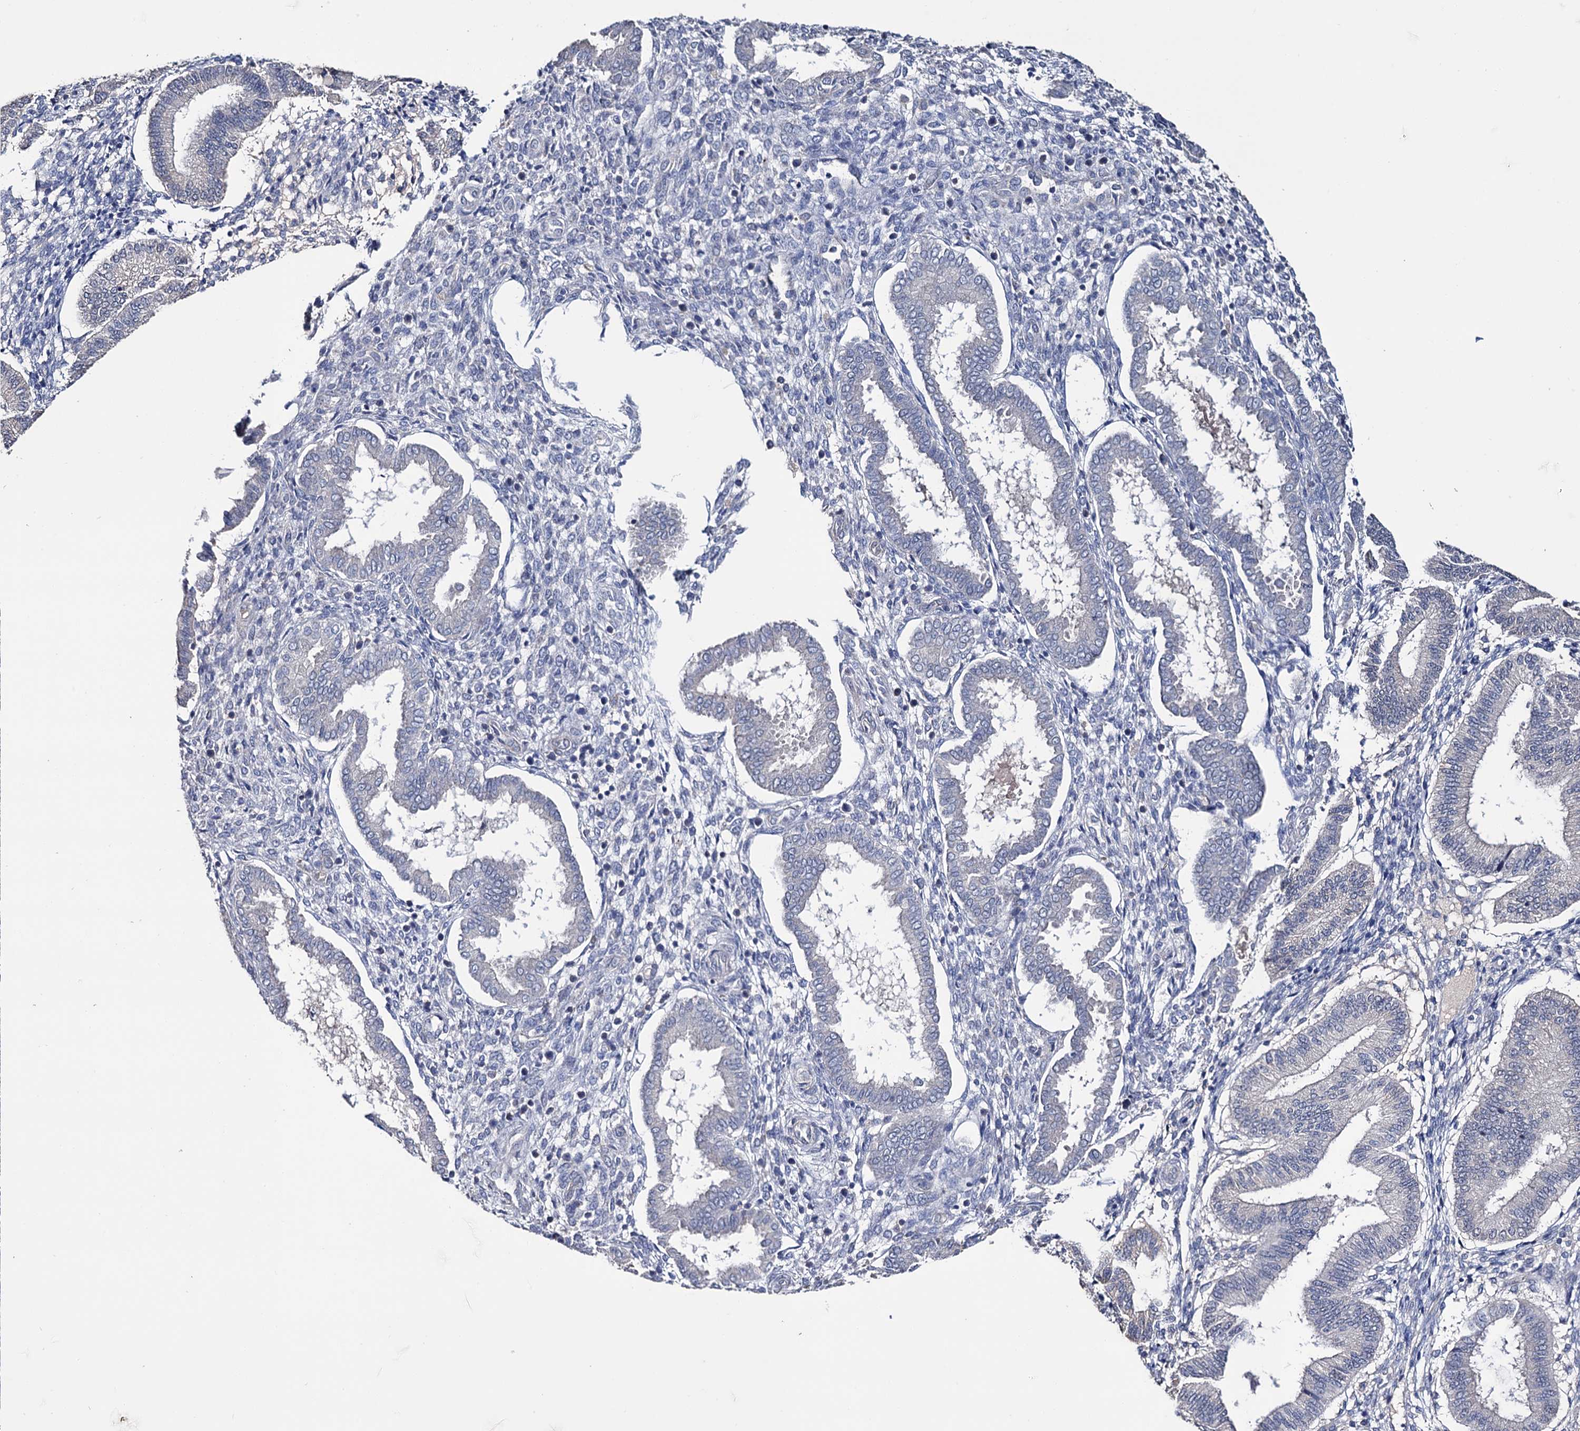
{"staining": {"intensity": "negative", "quantity": "none", "location": "none"}, "tissue": "endometrium", "cell_type": "Cells in endometrial stroma", "image_type": "normal", "snomed": [{"axis": "morphology", "description": "Normal tissue, NOS"}, {"axis": "topography", "description": "Endometrium"}], "caption": "Cells in endometrial stroma show no significant protein expression in normal endometrium.", "gene": "EPB41L5", "patient": {"sex": "female", "age": 24}}